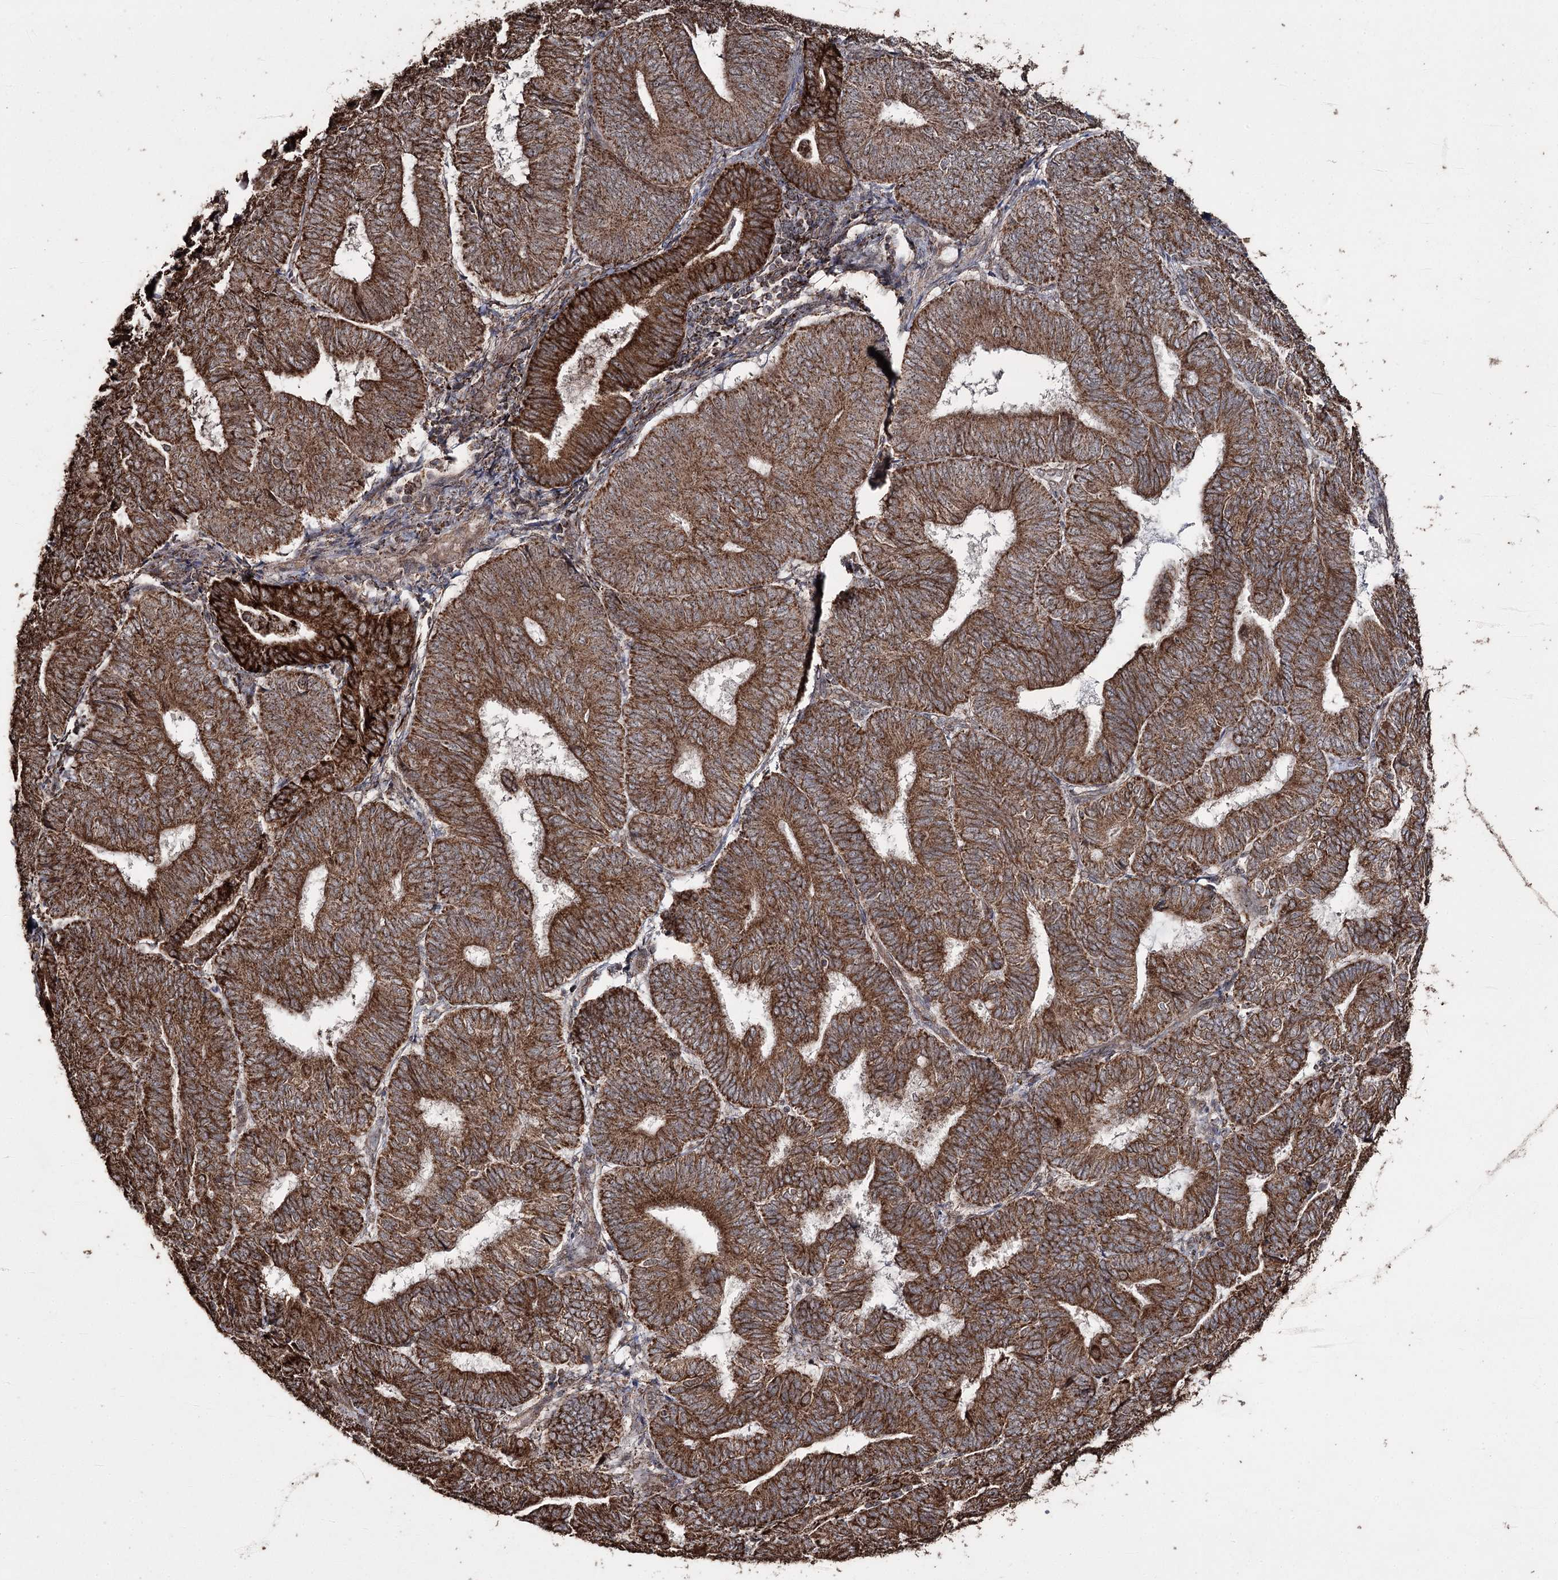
{"staining": {"intensity": "strong", "quantity": ">75%", "location": "cytoplasmic/membranous"}, "tissue": "endometrial cancer", "cell_type": "Tumor cells", "image_type": "cancer", "snomed": [{"axis": "morphology", "description": "Adenocarcinoma, NOS"}, {"axis": "topography", "description": "Endometrium"}], "caption": "Tumor cells demonstrate high levels of strong cytoplasmic/membranous positivity in approximately >75% of cells in human endometrial cancer (adenocarcinoma). The staining is performed using DAB (3,3'-diaminobenzidine) brown chromogen to label protein expression. The nuclei are counter-stained blue using hematoxylin.", "gene": "SLF2", "patient": {"sex": "female", "age": 81}}